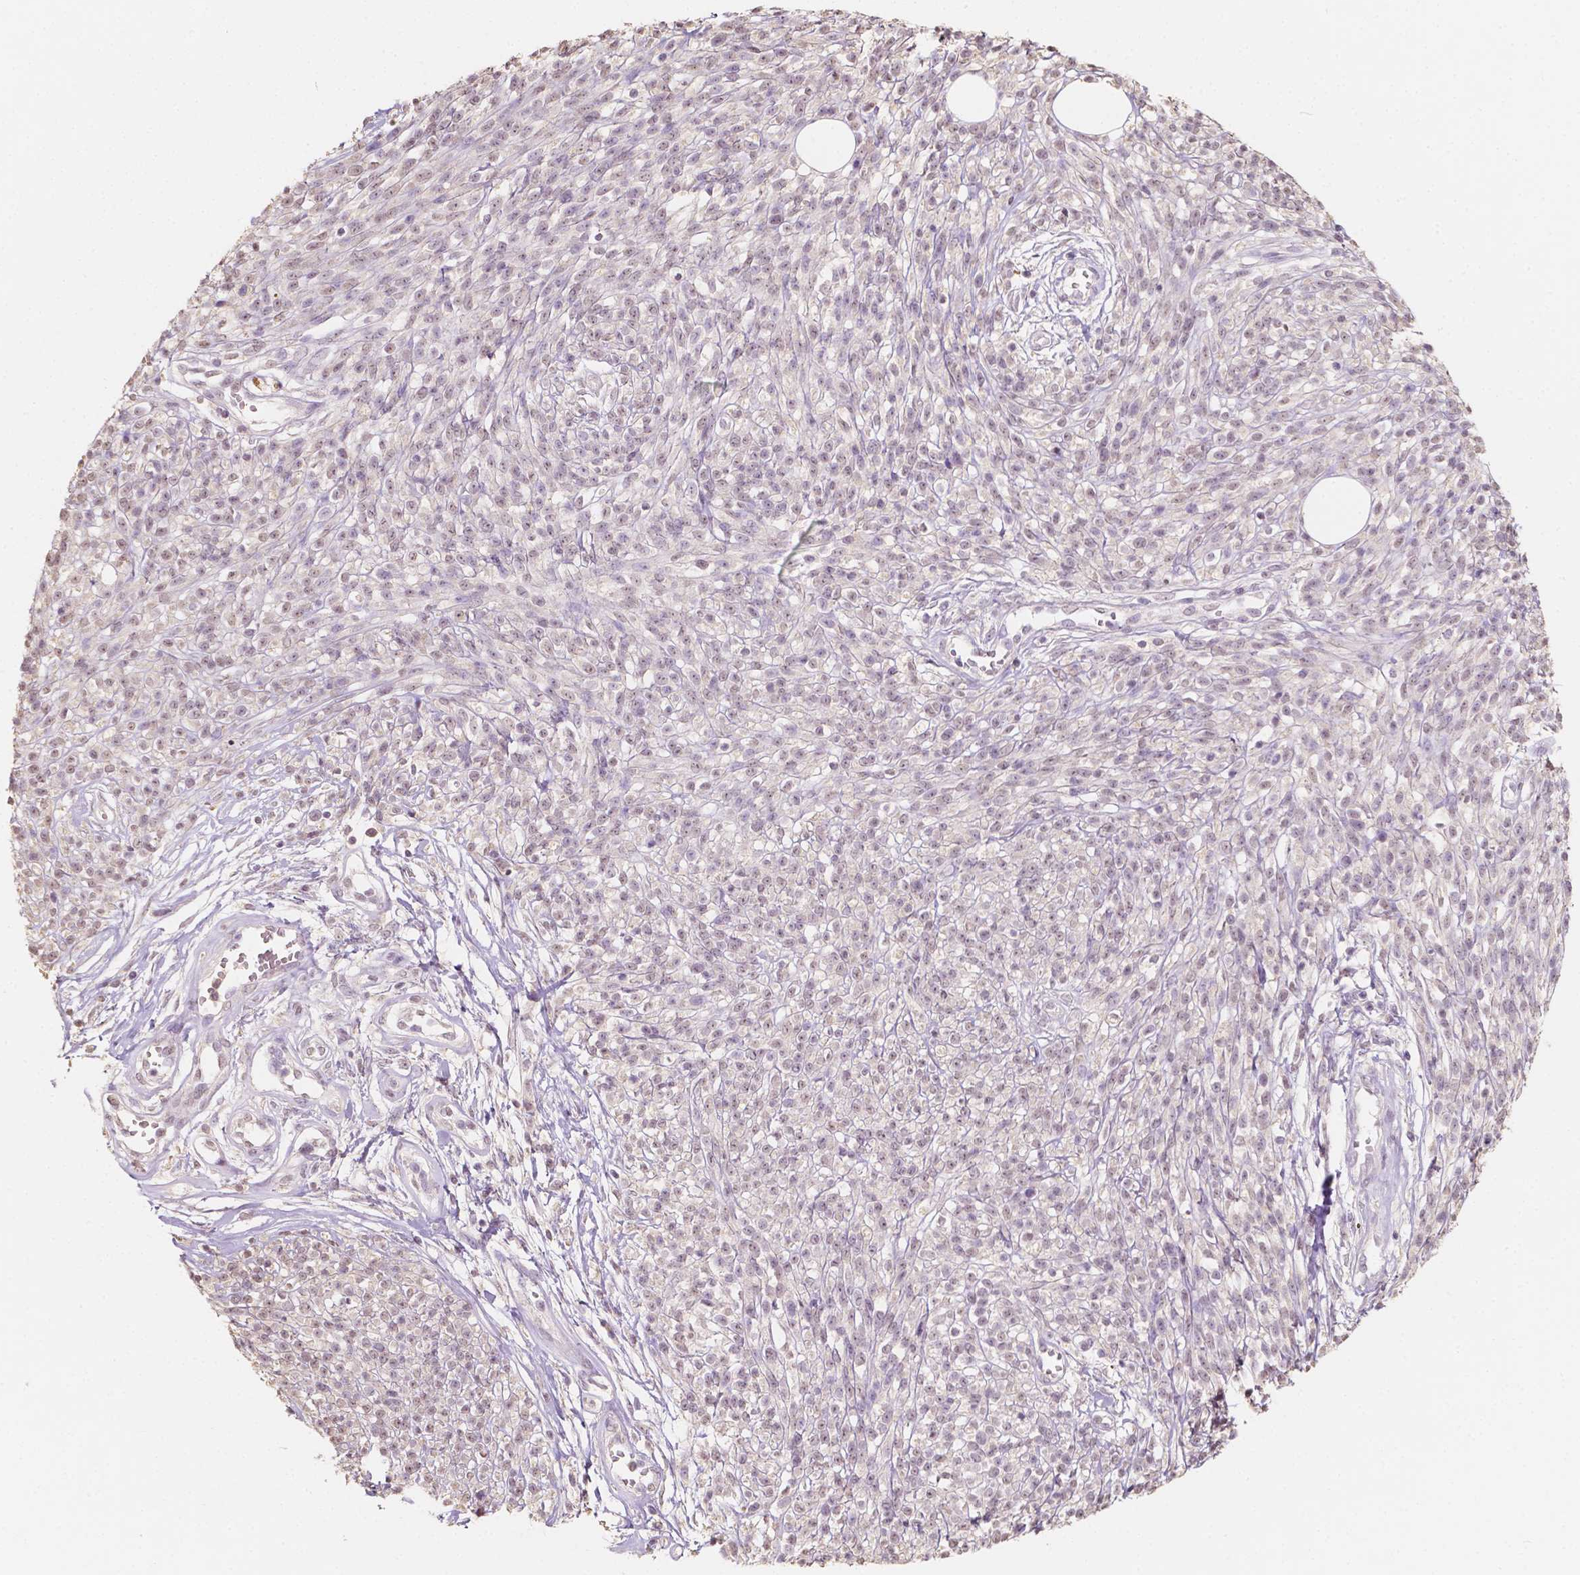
{"staining": {"intensity": "weak", "quantity": "25%-75%", "location": "nuclear"}, "tissue": "melanoma", "cell_type": "Tumor cells", "image_type": "cancer", "snomed": [{"axis": "morphology", "description": "Malignant melanoma, NOS"}, {"axis": "topography", "description": "Skin"}, {"axis": "topography", "description": "Skin of trunk"}], "caption": "Immunohistochemistry (IHC) of melanoma exhibits low levels of weak nuclear expression in approximately 25%-75% of tumor cells.", "gene": "SOX15", "patient": {"sex": "male", "age": 74}}